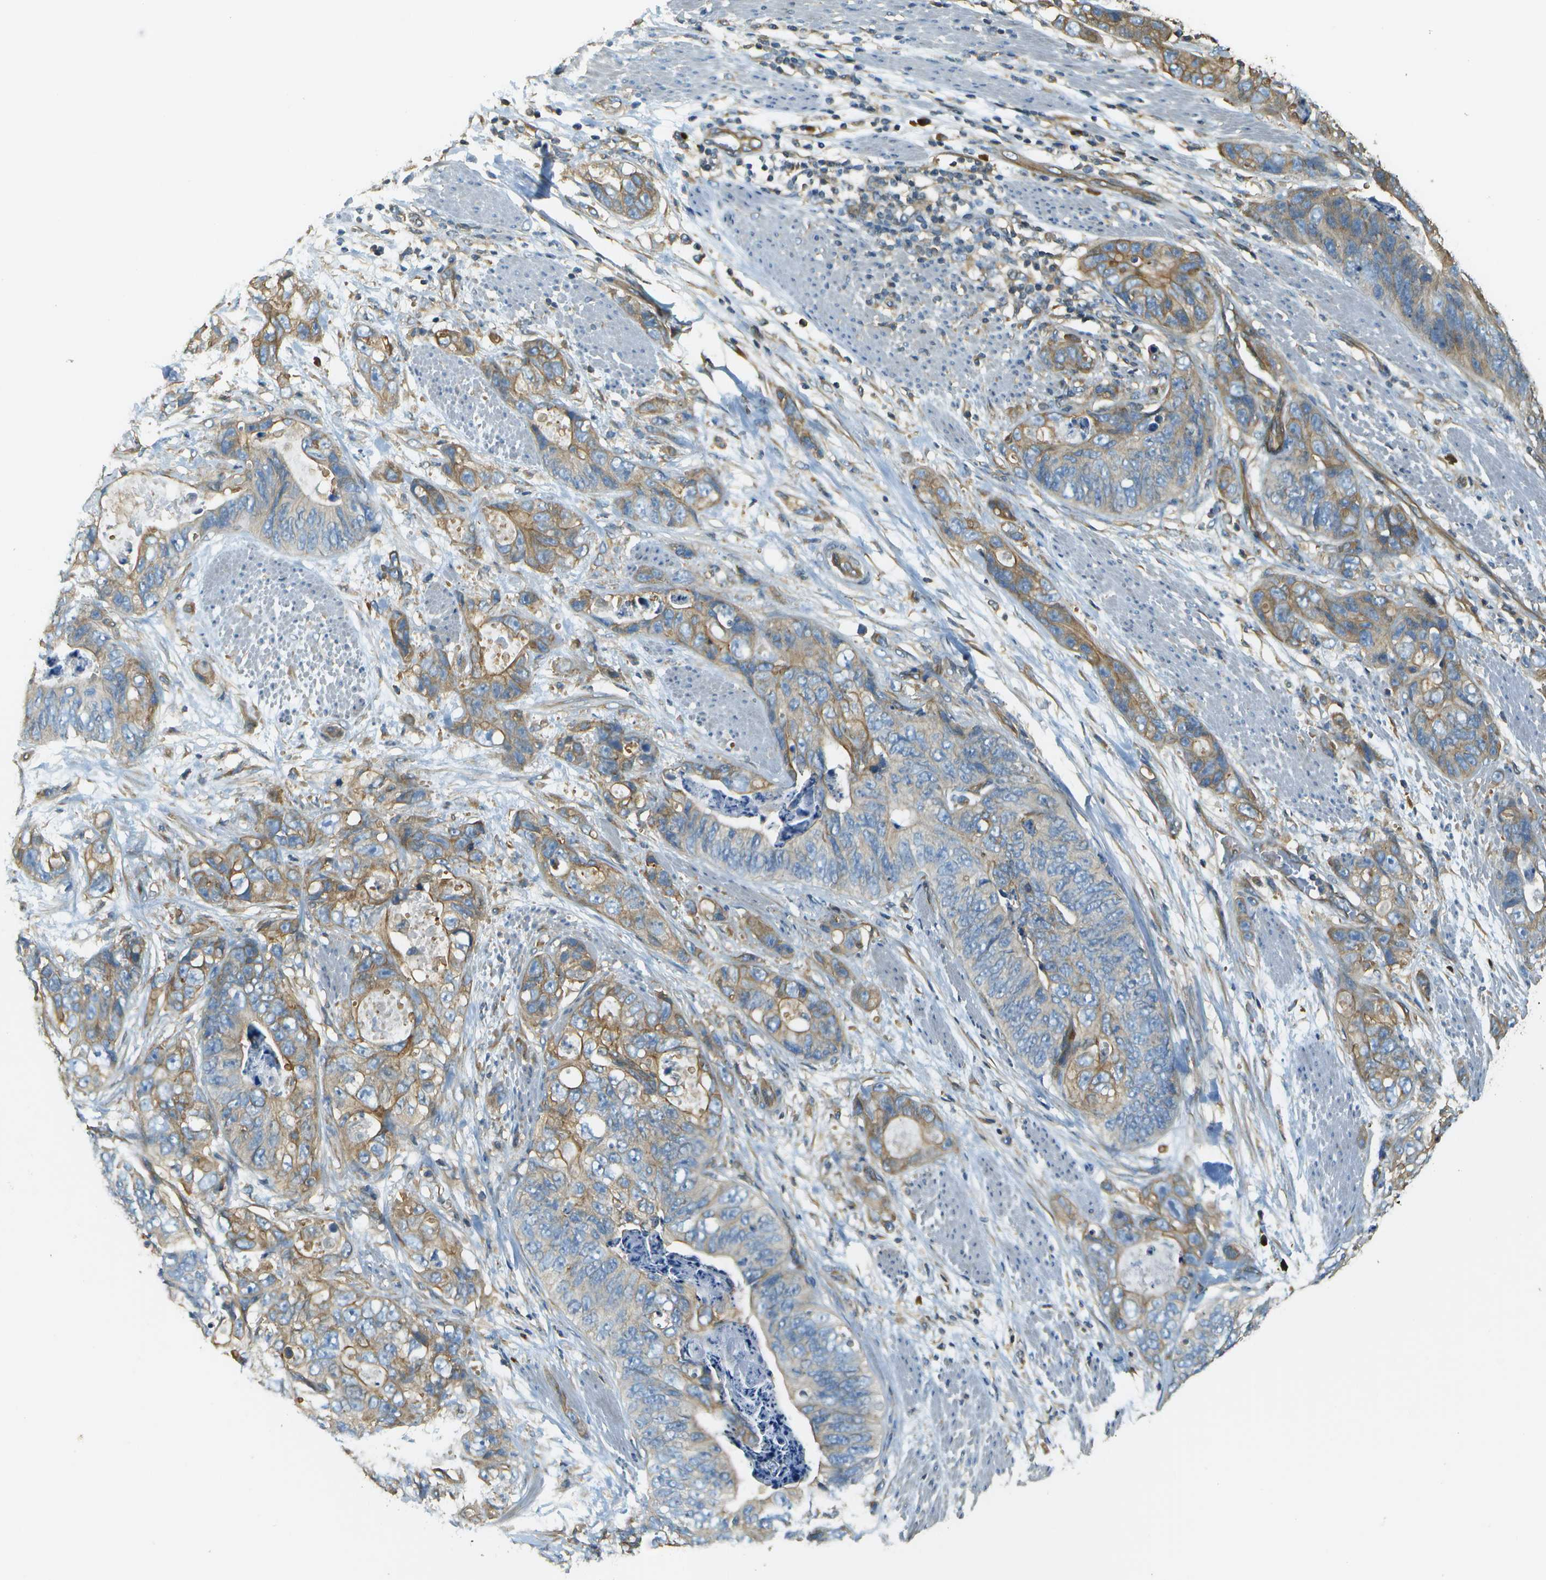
{"staining": {"intensity": "moderate", "quantity": "25%-75%", "location": "cytoplasmic/membranous"}, "tissue": "stomach cancer", "cell_type": "Tumor cells", "image_type": "cancer", "snomed": [{"axis": "morphology", "description": "Adenocarcinoma, NOS"}, {"axis": "topography", "description": "Stomach"}], "caption": "DAB (3,3'-diaminobenzidine) immunohistochemical staining of human adenocarcinoma (stomach) shows moderate cytoplasmic/membranous protein positivity in approximately 25%-75% of tumor cells.", "gene": "DNAJB11", "patient": {"sex": "female", "age": 89}}